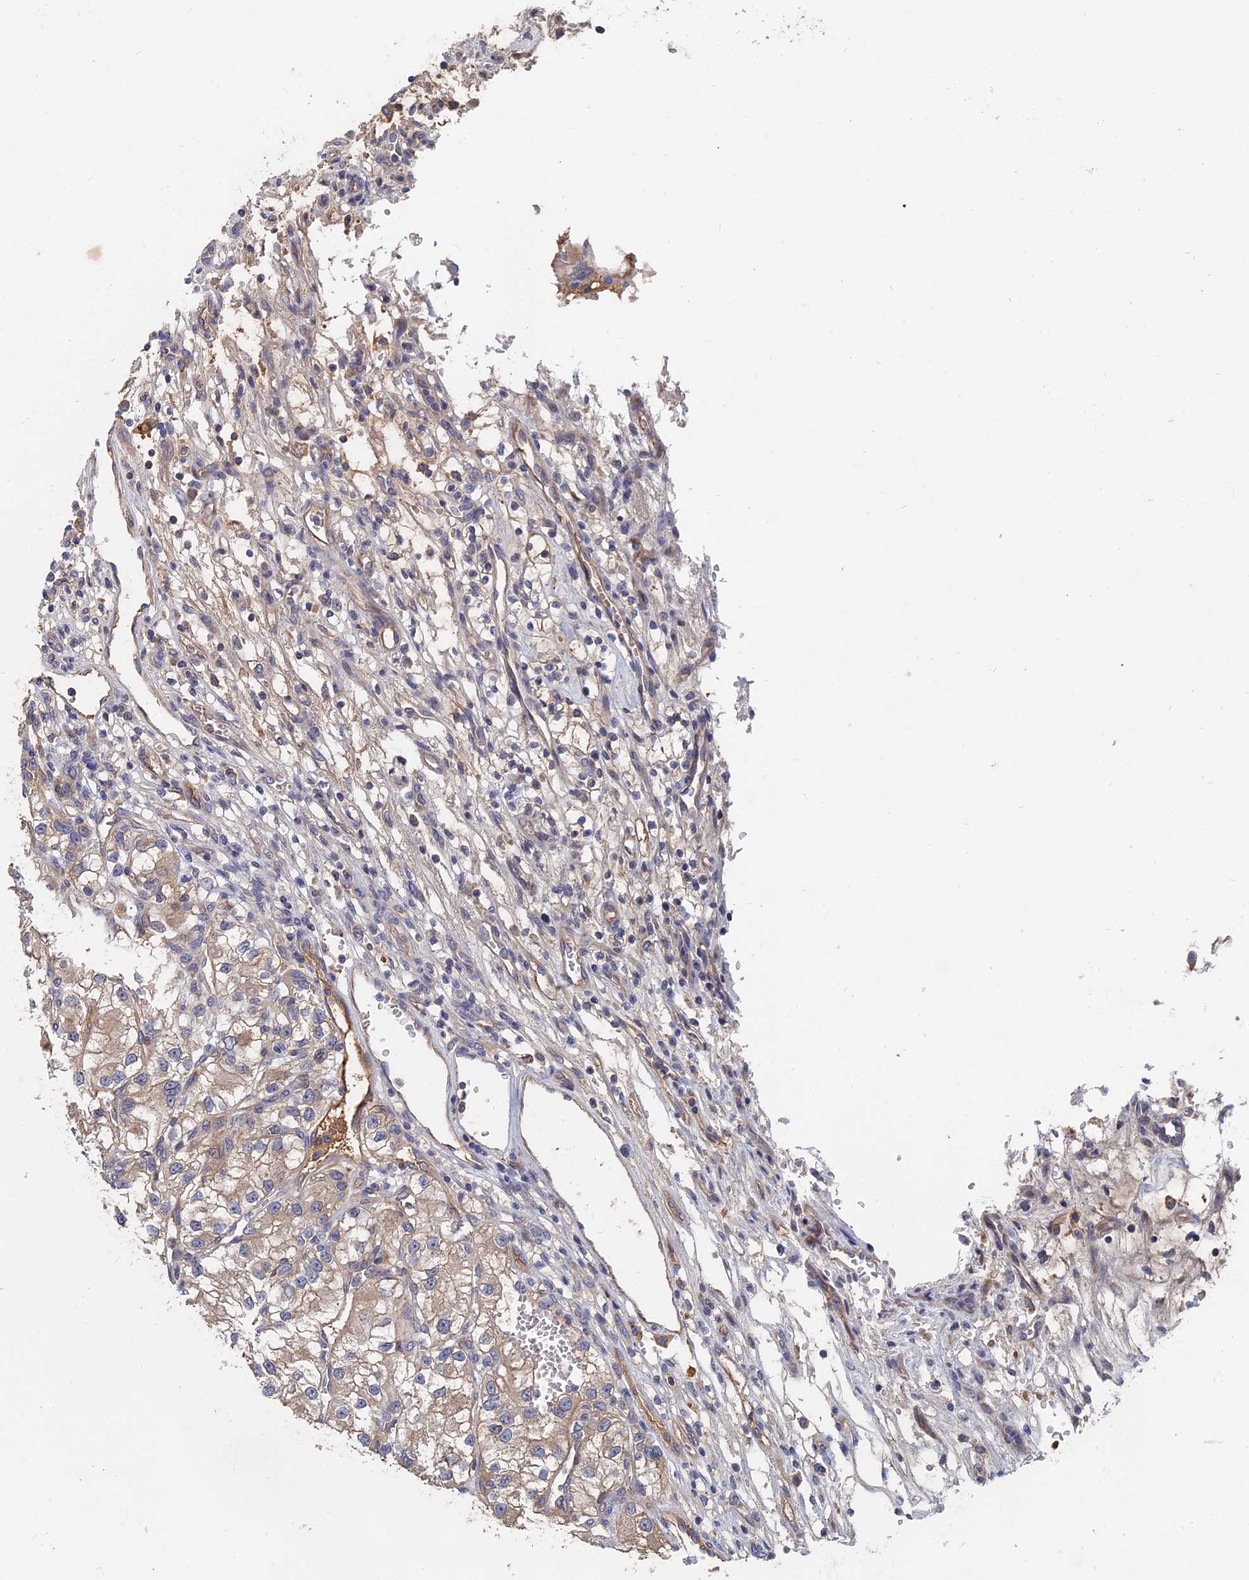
{"staining": {"intensity": "weak", "quantity": "25%-75%", "location": "cytoplasmic/membranous"}, "tissue": "renal cancer", "cell_type": "Tumor cells", "image_type": "cancer", "snomed": [{"axis": "morphology", "description": "Adenocarcinoma, NOS"}, {"axis": "topography", "description": "Kidney"}], "caption": "IHC staining of renal cancer, which exhibits low levels of weak cytoplasmic/membranous positivity in approximately 25%-75% of tumor cells indicating weak cytoplasmic/membranous protein staining. The staining was performed using DAB (brown) for protein detection and nuclei were counterstained in hematoxylin (blue).", "gene": "SLC33A1", "patient": {"sex": "female", "age": 57}}